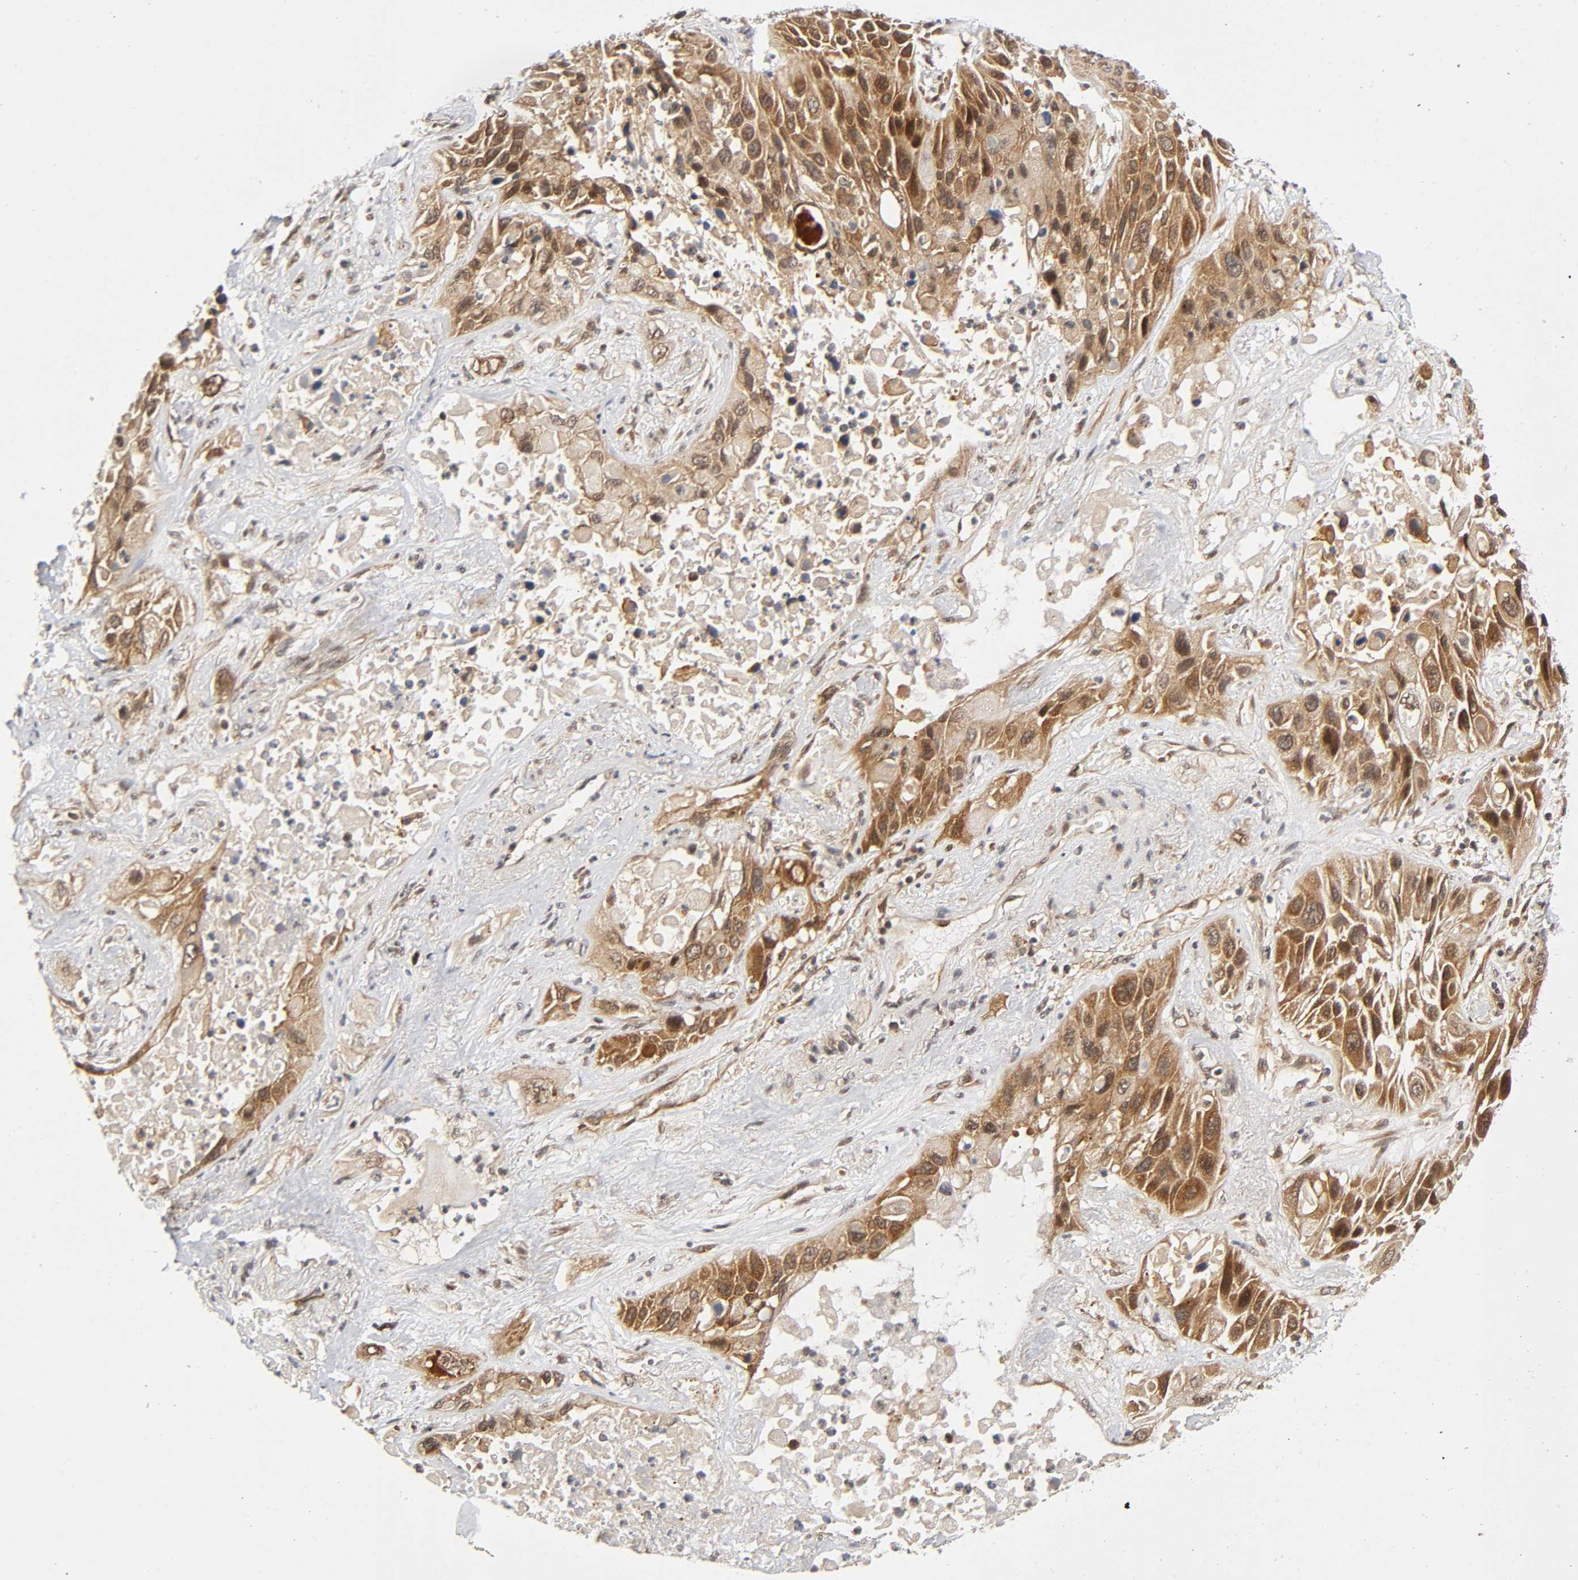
{"staining": {"intensity": "moderate", "quantity": ">75%", "location": "cytoplasmic/membranous,nuclear"}, "tissue": "lung cancer", "cell_type": "Tumor cells", "image_type": "cancer", "snomed": [{"axis": "morphology", "description": "Squamous cell carcinoma, NOS"}, {"axis": "topography", "description": "Lung"}], "caption": "High-power microscopy captured an IHC photomicrograph of squamous cell carcinoma (lung), revealing moderate cytoplasmic/membranous and nuclear staining in approximately >75% of tumor cells. The staining was performed using DAB (3,3'-diaminobenzidine), with brown indicating positive protein expression. Nuclei are stained blue with hematoxylin.", "gene": "IQCJ-SCHIP1", "patient": {"sex": "female", "age": 76}}